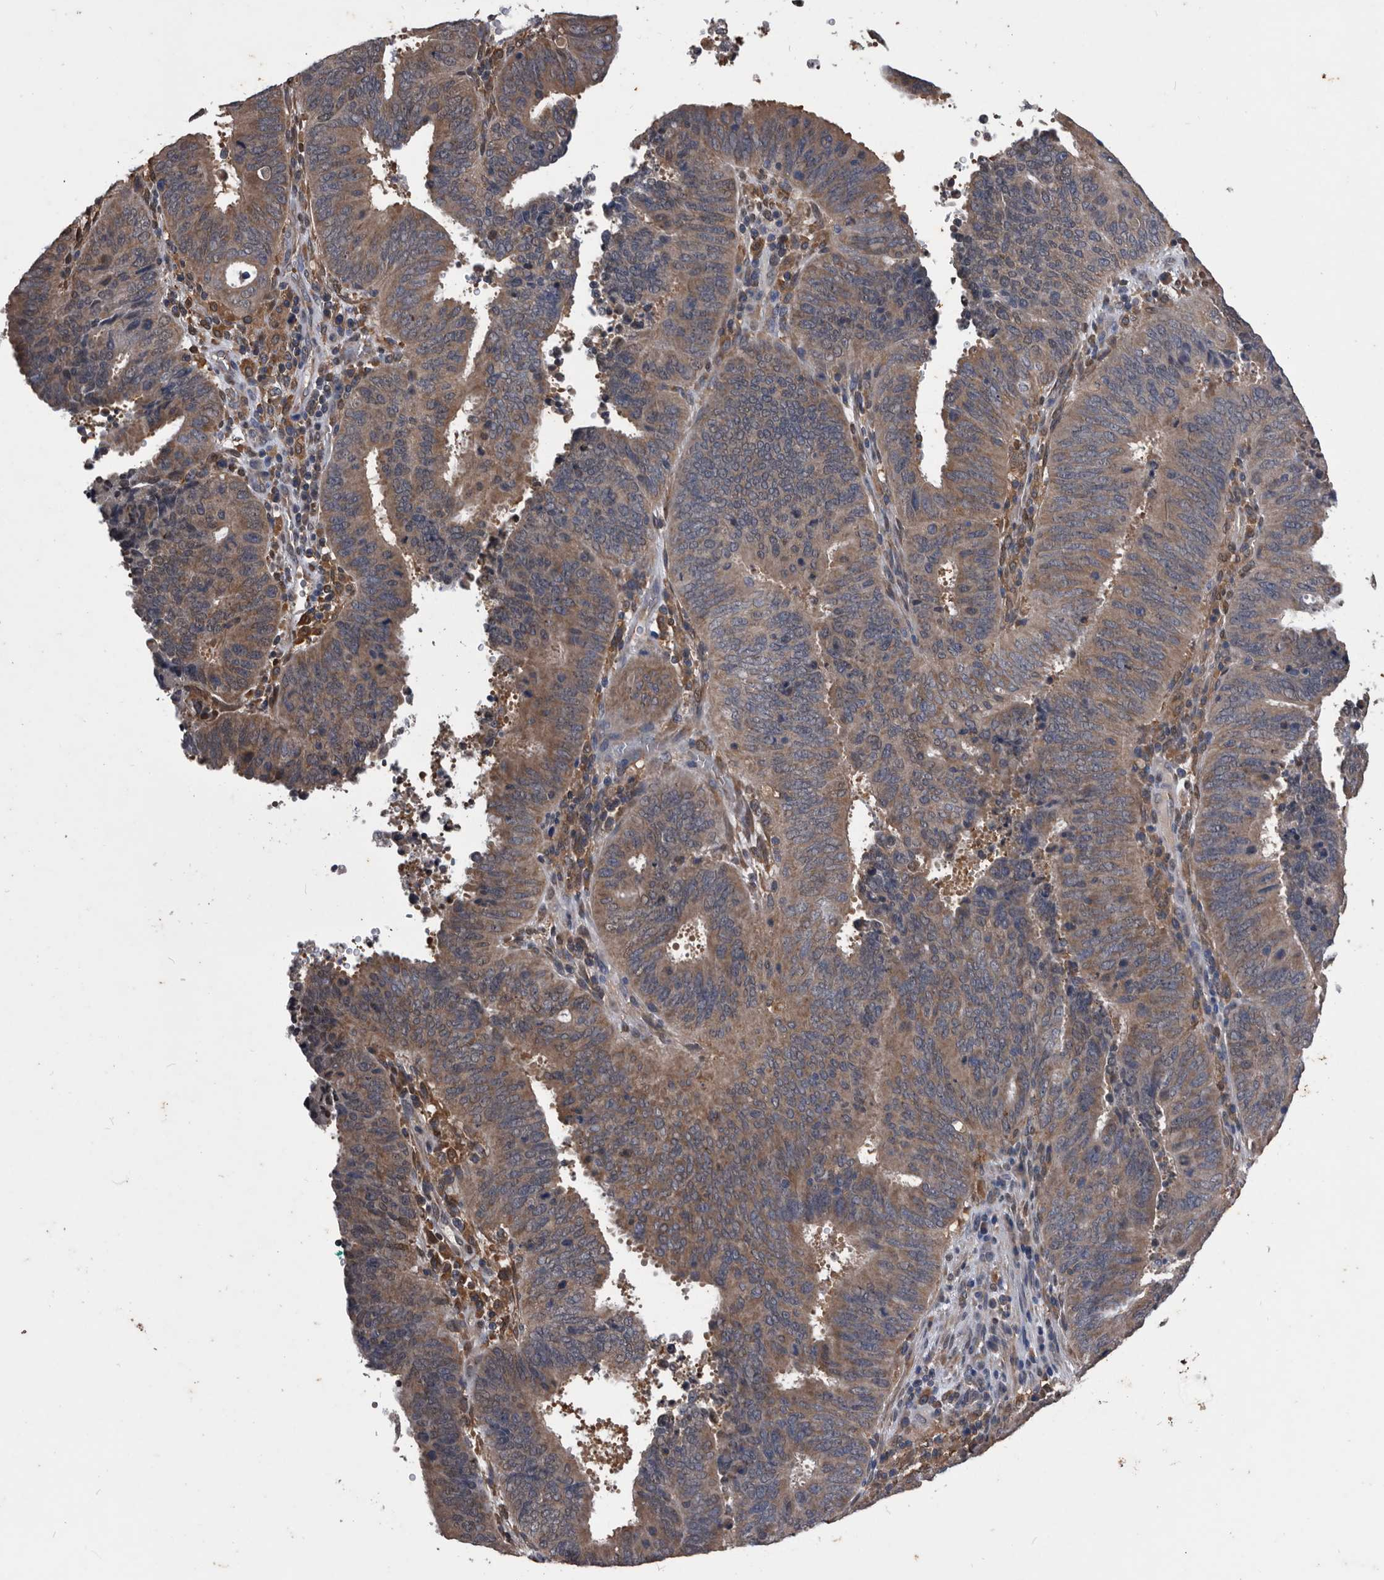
{"staining": {"intensity": "moderate", "quantity": "25%-75%", "location": "cytoplasmic/membranous"}, "tissue": "cervical cancer", "cell_type": "Tumor cells", "image_type": "cancer", "snomed": [{"axis": "morphology", "description": "Adenocarcinoma, NOS"}, {"axis": "topography", "description": "Cervix"}], "caption": "A medium amount of moderate cytoplasmic/membranous positivity is identified in about 25%-75% of tumor cells in cervical adenocarcinoma tissue.", "gene": "NRBP1", "patient": {"sex": "female", "age": 44}}